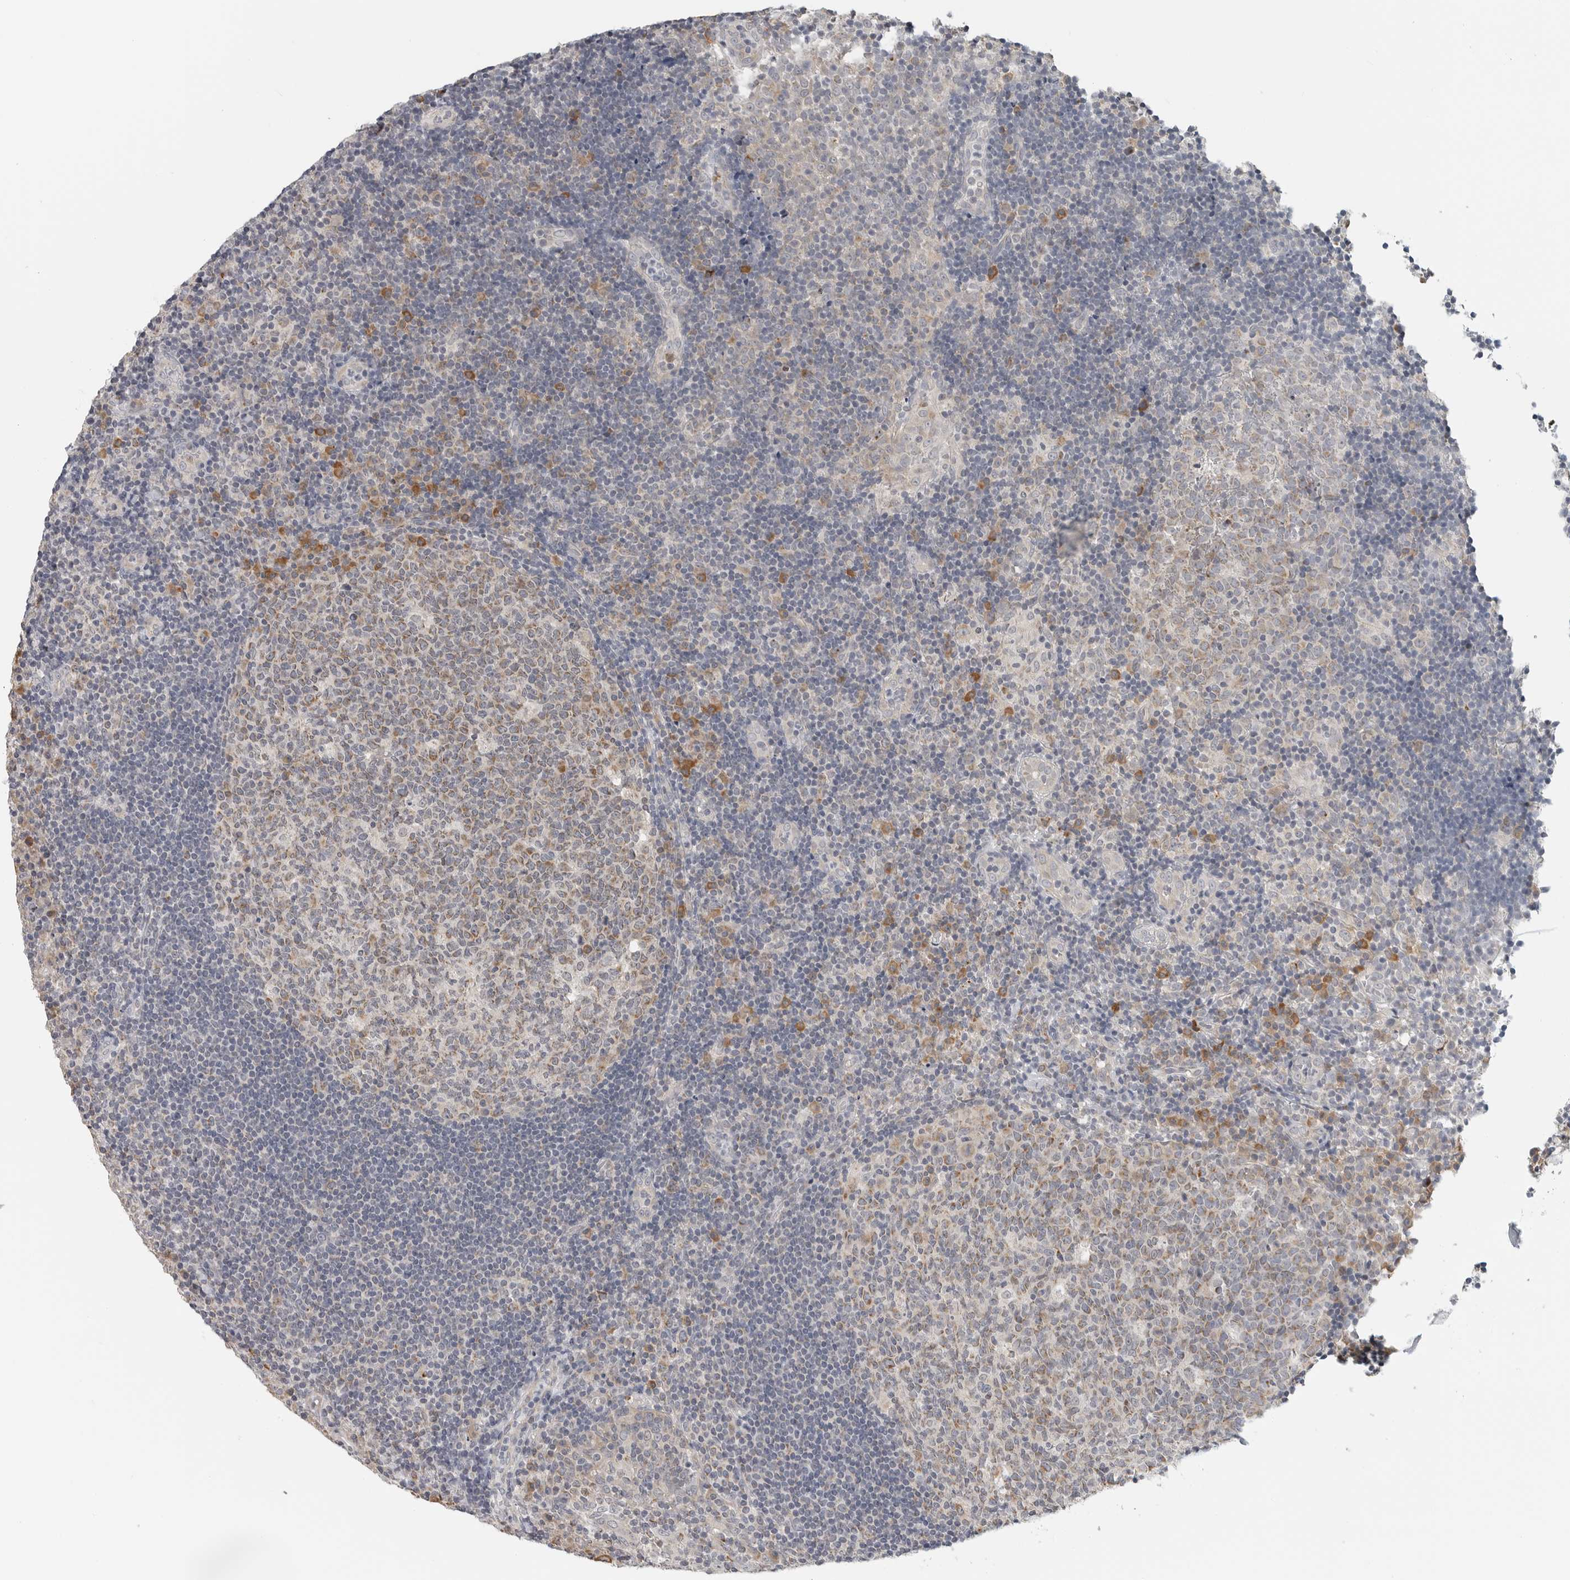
{"staining": {"intensity": "moderate", "quantity": "25%-75%", "location": "cytoplasmic/membranous"}, "tissue": "tonsil", "cell_type": "Germinal center cells", "image_type": "normal", "snomed": [{"axis": "morphology", "description": "Normal tissue, NOS"}, {"axis": "topography", "description": "Tonsil"}], "caption": "Human tonsil stained for a protein (brown) displays moderate cytoplasmic/membranous positive expression in approximately 25%-75% of germinal center cells.", "gene": "IL12RB2", "patient": {"sex": "female", "age": 40}}